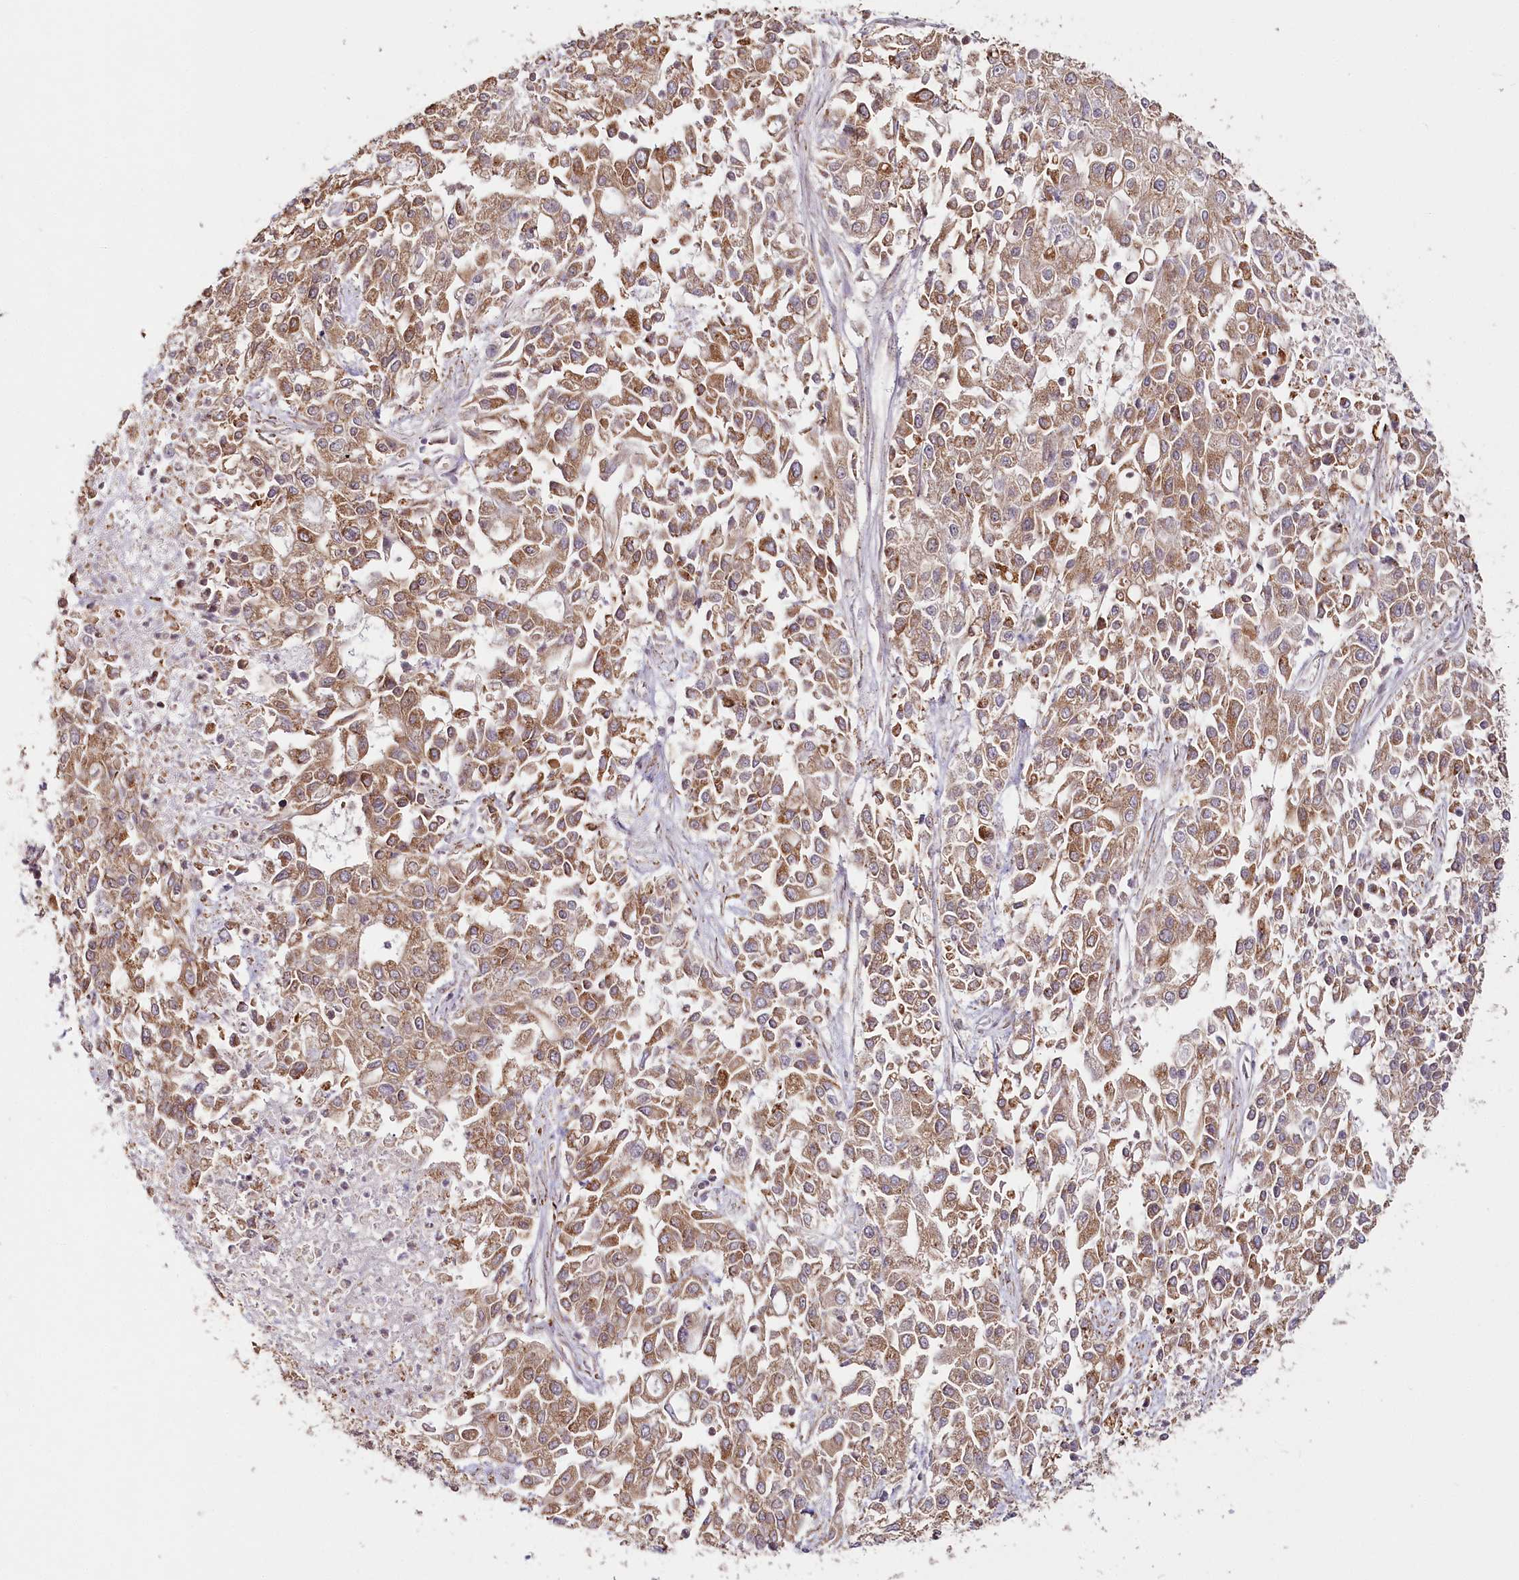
{"staining": {"intensity": "moderate", "quantity": ">75%", "location": "cytoplasmic/membranous"}, "tissue": "endometrial cancer", "cell_type": "Tumor cells", "image_type": "cancer", "snomed": [{"axis": "morphology", "description": "Adenocarcinoma, NOS"}, {"axis": "topography", "description": "Endometrium"}], "caption": "Endometrial cancer stained with DAB IHC demonstrates medium levels of moderate cytoplasmic/membranous positivity in about >75% of tumor cells.", "gene": "OTUD4", "patient": {"sex": "female", "age": 49}}